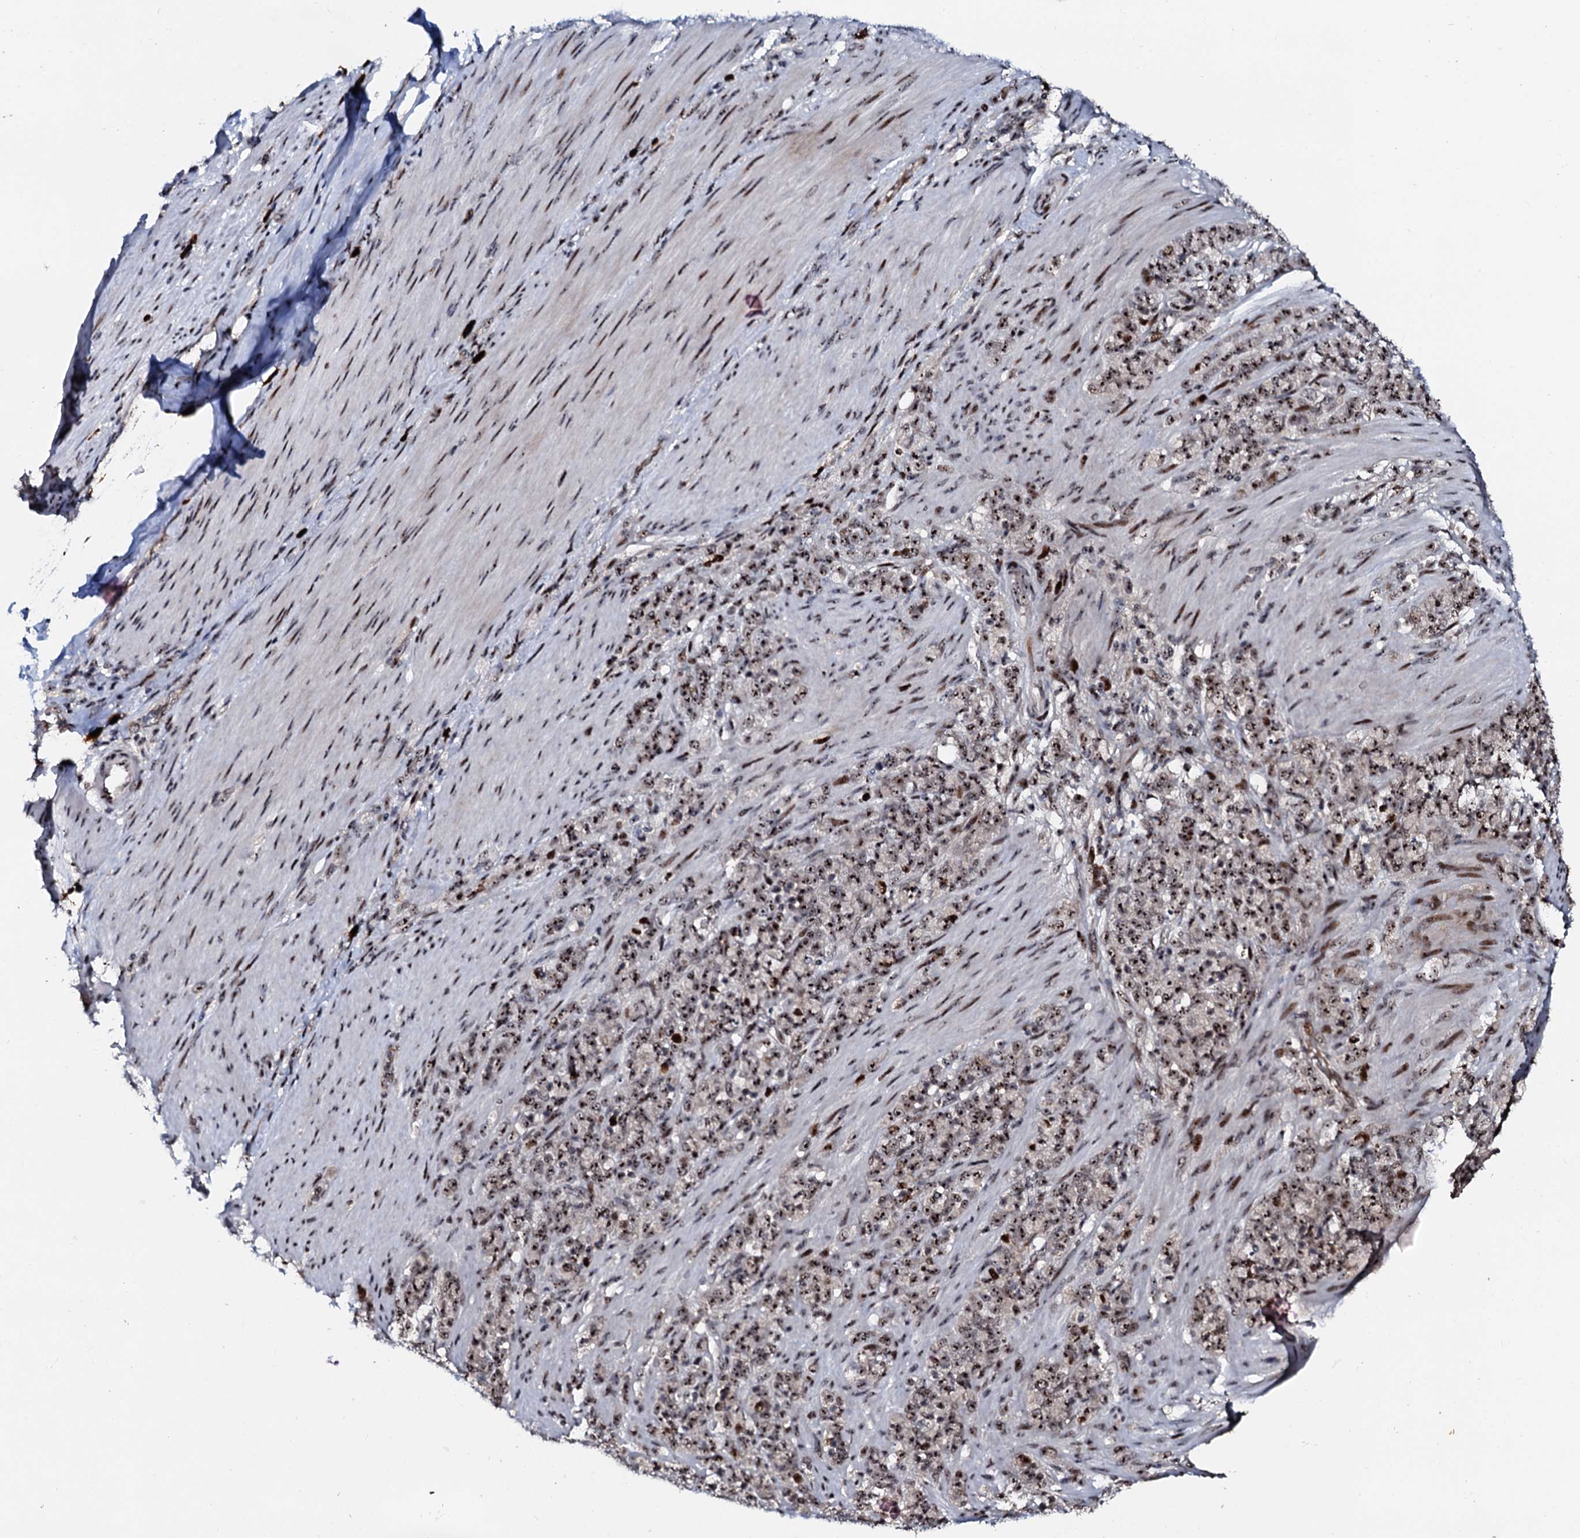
{"staining": {"intensity": "moderate", "quantity": ">75%", "location": "nuclear"}, "tissue": "stomach cancer", "cell_type": "Tumor cells", "image_type": "cancer", "snomed": [{"axis": "morphology", "description": "Adenocarcinoma, NOS"}, {"axis": "topography", "description": "Stomach"}], "caption": "Immunohistochemical staining of stomach cancer displays medium levels of moderate nuclear protein expression in approximately >75% of tumor cells. The protein of interest is shown in brown color, while the nuclei are stained blue.", "gene": "NEUROG3", "patient": {"sex": "female", "age": 79}}